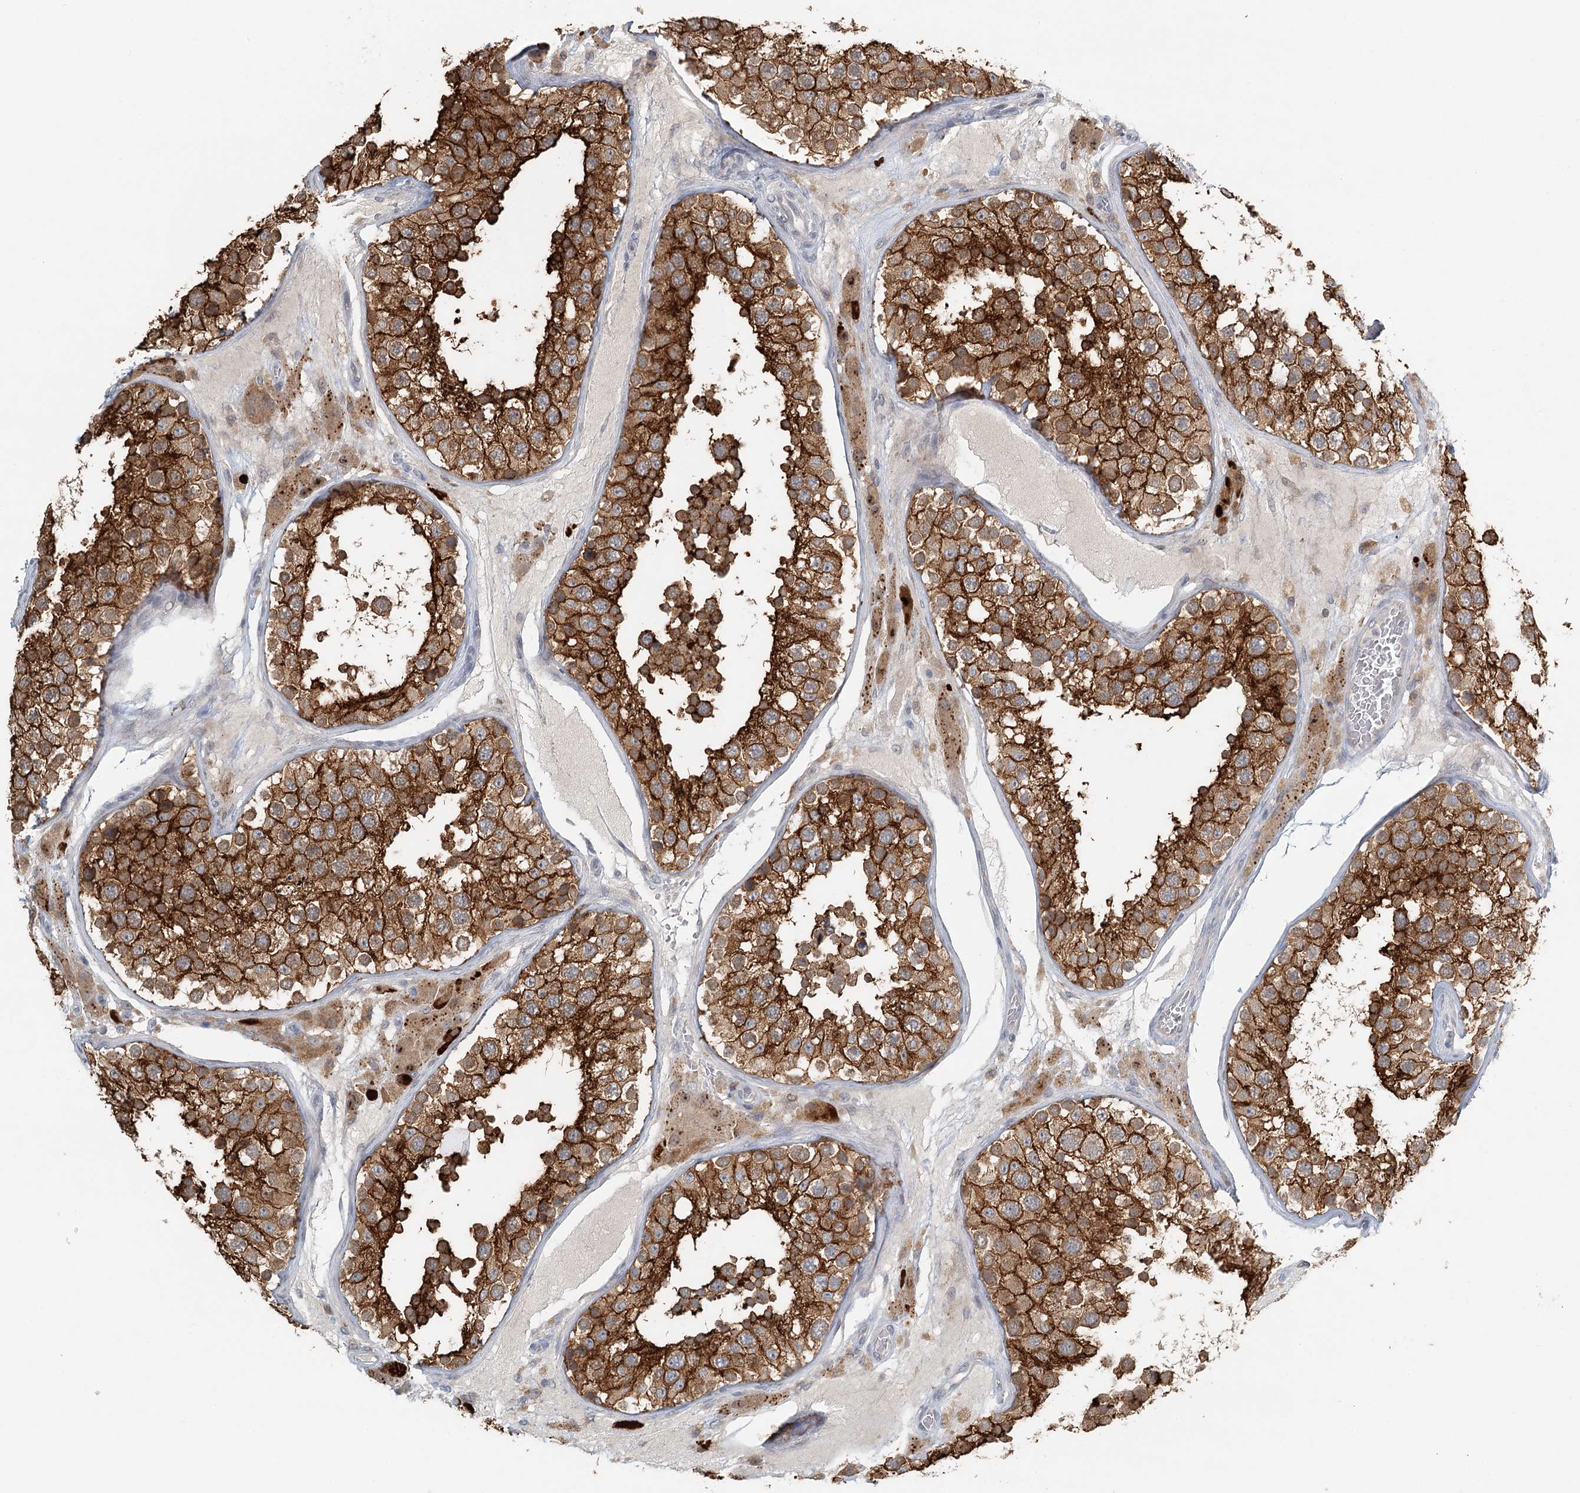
{"staining": {"intensity": "strong", "quantity": ">75%", "location": "cytoplasmic/membranous"}, "tissue": "testis", "cell_type": "Cells in seminiferous ducts", "image_type": "normal", "snomed": [{"axis": "morphology", "description": "Normal tissue, NOS"}, {"axis": "topography", "description": "Testis"}], "caption": "High-power microscopy captured an IHC photomicrograph of benign testis, revealing strong cytoplasmic/membranous positivity in approximately >75% of cells in seminiferous ducts.", "gene": "VSIG1", "patient": {"sex": "male", "age": 26}}